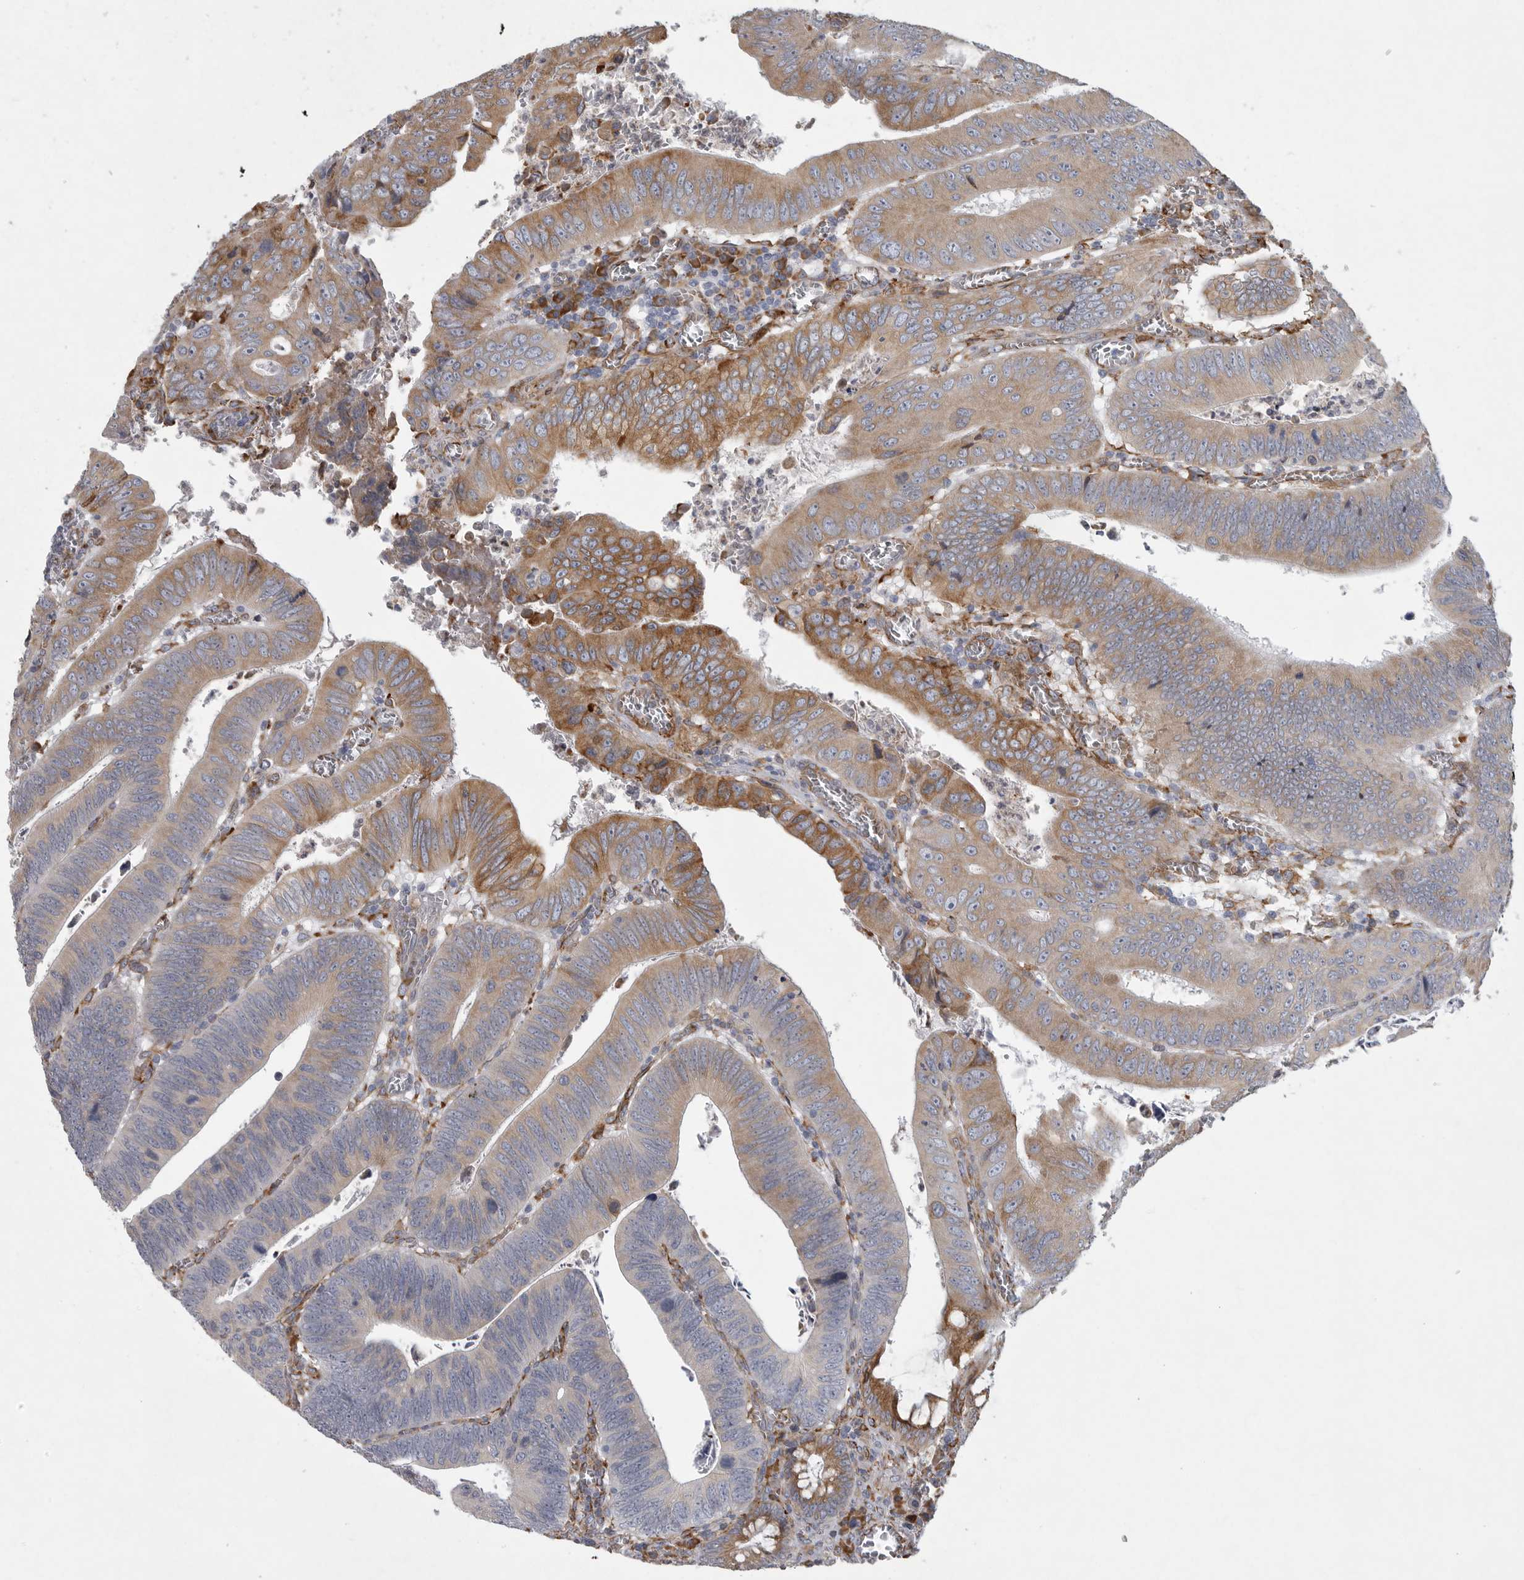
{"staining": {"intensity": "moderate", "quantity": "25%-75%", "location": "cytoplasmic/membranous"}, "tissue": "colorectal cancer", "cell_type": "Tumor cells", "image_type": "cancer", "snomed": [{"axis": "morphology", "description": "Inflammation, NOS"}, {"axis": "morphology", "description": "Adenocarcinoma, NOS"}, {"axis": "topography", "description": "Colon"}], "caption": "The image exhibits staining of colorectal adenocarcinoma, revealing moderate cytoplasmic/membranous protein positivity (brown color) within tumor cells.", "gene": "MINPP1", "patient": {"sex": "male", "age": 72}}